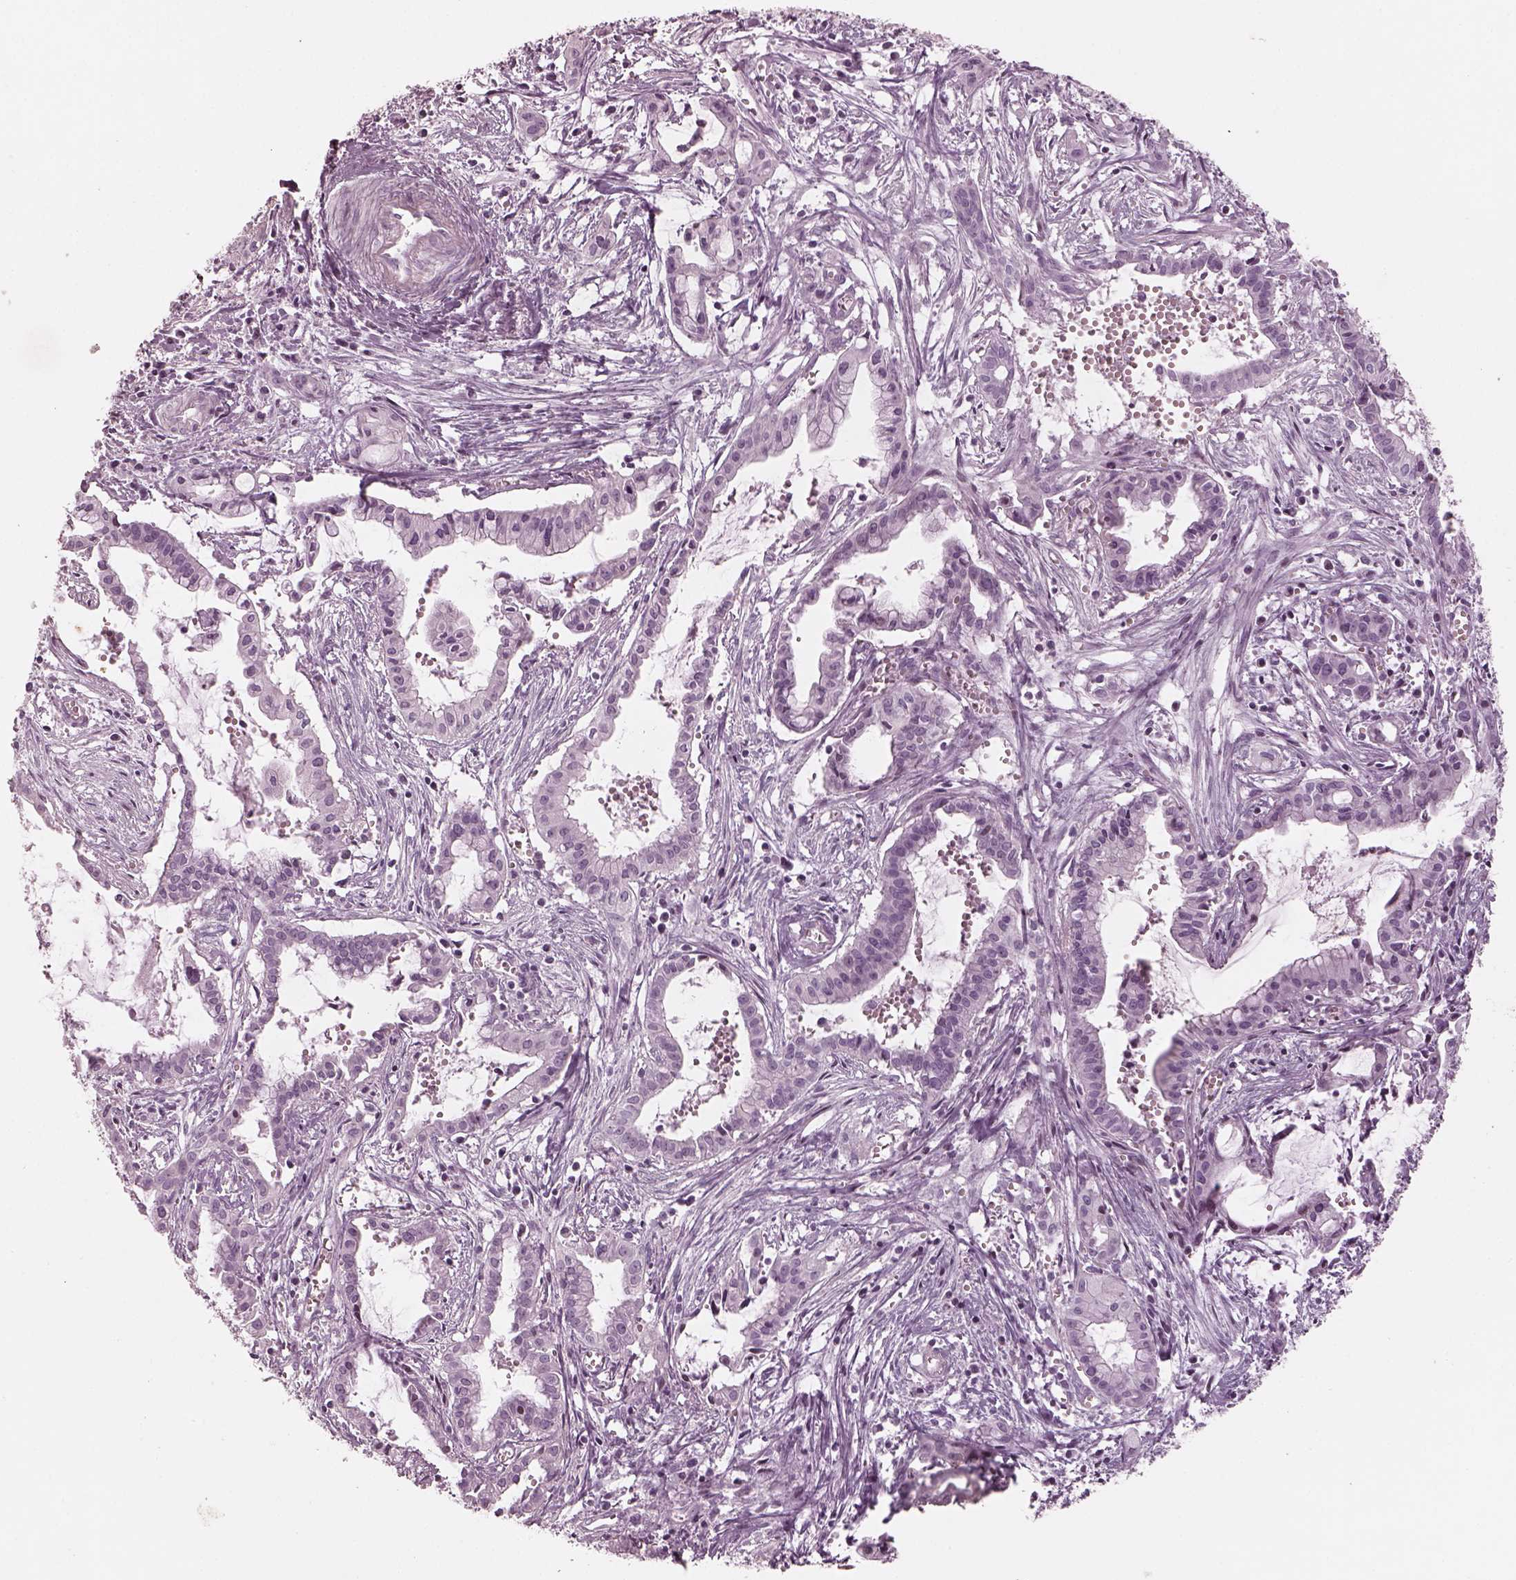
{"staining": {"intensity": "negative", "quantity": "none", "location": "none"}, "tissue": "pancreatic cancer", "cell_type": "Tumor cells", "image_type": "cancer", "snomed": [{"axis": "morphology", "description": "Adenocarcinoma, NOS"}, {"axis": "topography", "description": "Pancreas"}], "caption": "Immunohistochemistry micrograph of neoplastic tissue: human pancreatic cancer stained with DAB displays no significant protein expression in tumor cells.", "gene": "OPN4", "patient": {"sex": "male", "age": 48}}